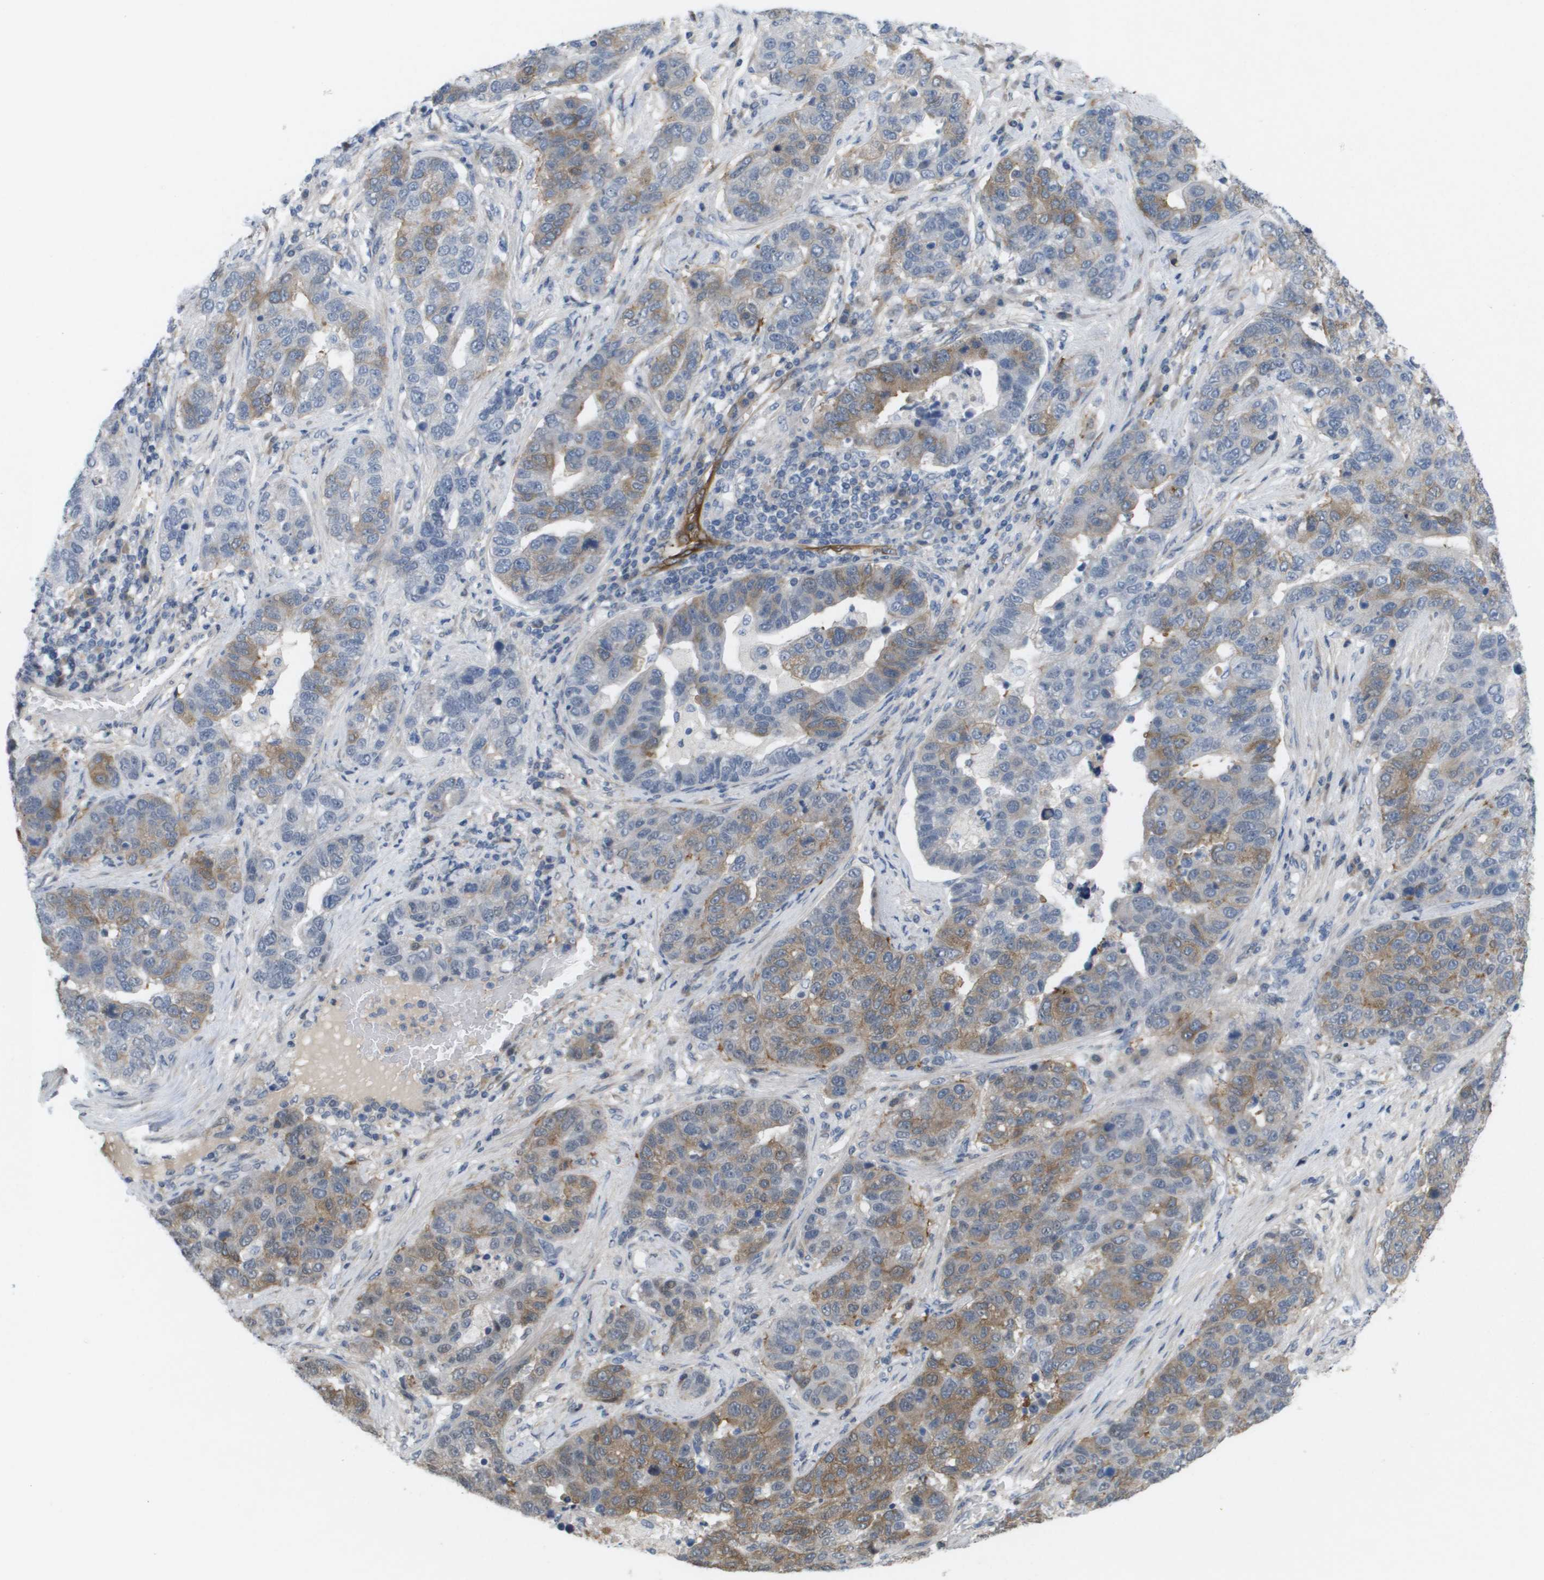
{"staining": {"intensity": "moderate", "quantity": "25%-75%", "location": "cytoplasmic/membranous"}, "tissue": "pancreatic cancer", "cell_type": "Tumor cells", "image_type": "cancer", "snomed": [{"axis": "morphology", "description": "Adenocarcinoma, NOS"}, {"axis": "topography", "description": "Pancreas"}], "caption": "A medium amount of moderate cytoplasmic/membranous expression is present in approximately 25%-75% of tumor cells in pancreatic cancer tissue. The staining was performed using DAB, with brown indicating positive protein expression. Nuclei are stained blue with hematoxylin.", "gene": "MARCHF8", "patient": {"sex": "female", "age": 61}}